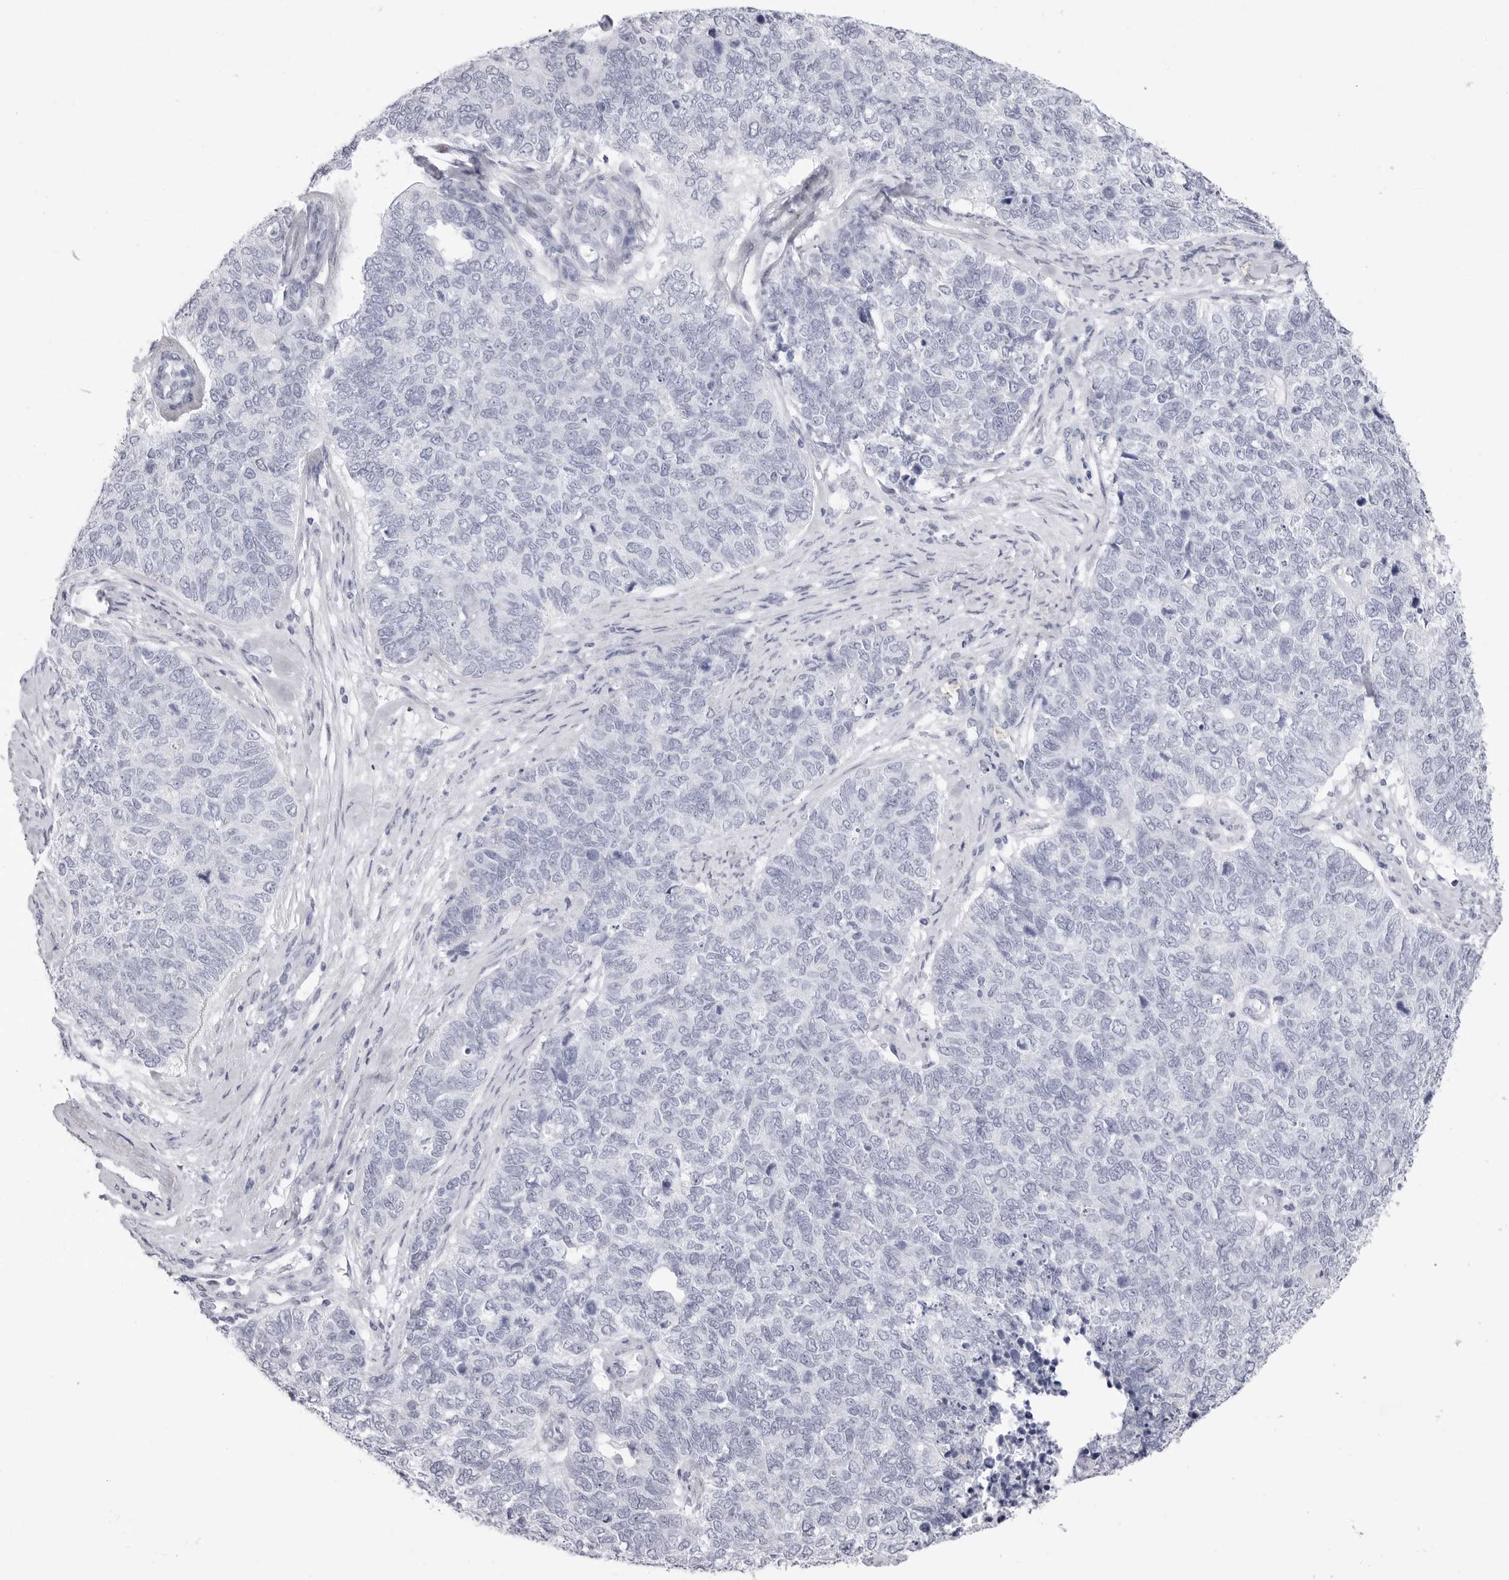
{"staining": {"intensity": "negative", "quantity": "none", "location": "none"}, "tissue": "cervical cancer", "cell_type": "Tumor cells", "image_type": "cancer", "snomed": [{"axis": "morphology", "description": "Squamous cell carcinoma, NOS"}, {"axis": "topography", "description": "Cervix"}], "caption": "Immunohistochemistry (IHC) image of neoplastic tissue: human squamous cell carcinoma (cervical) stained with DAB (3,3'-diaminobenzidine) exhibits no significant protein expression in tumor cells.", "gene": "TSSK1B", "patient": {"sex": "female", "age": 63}}